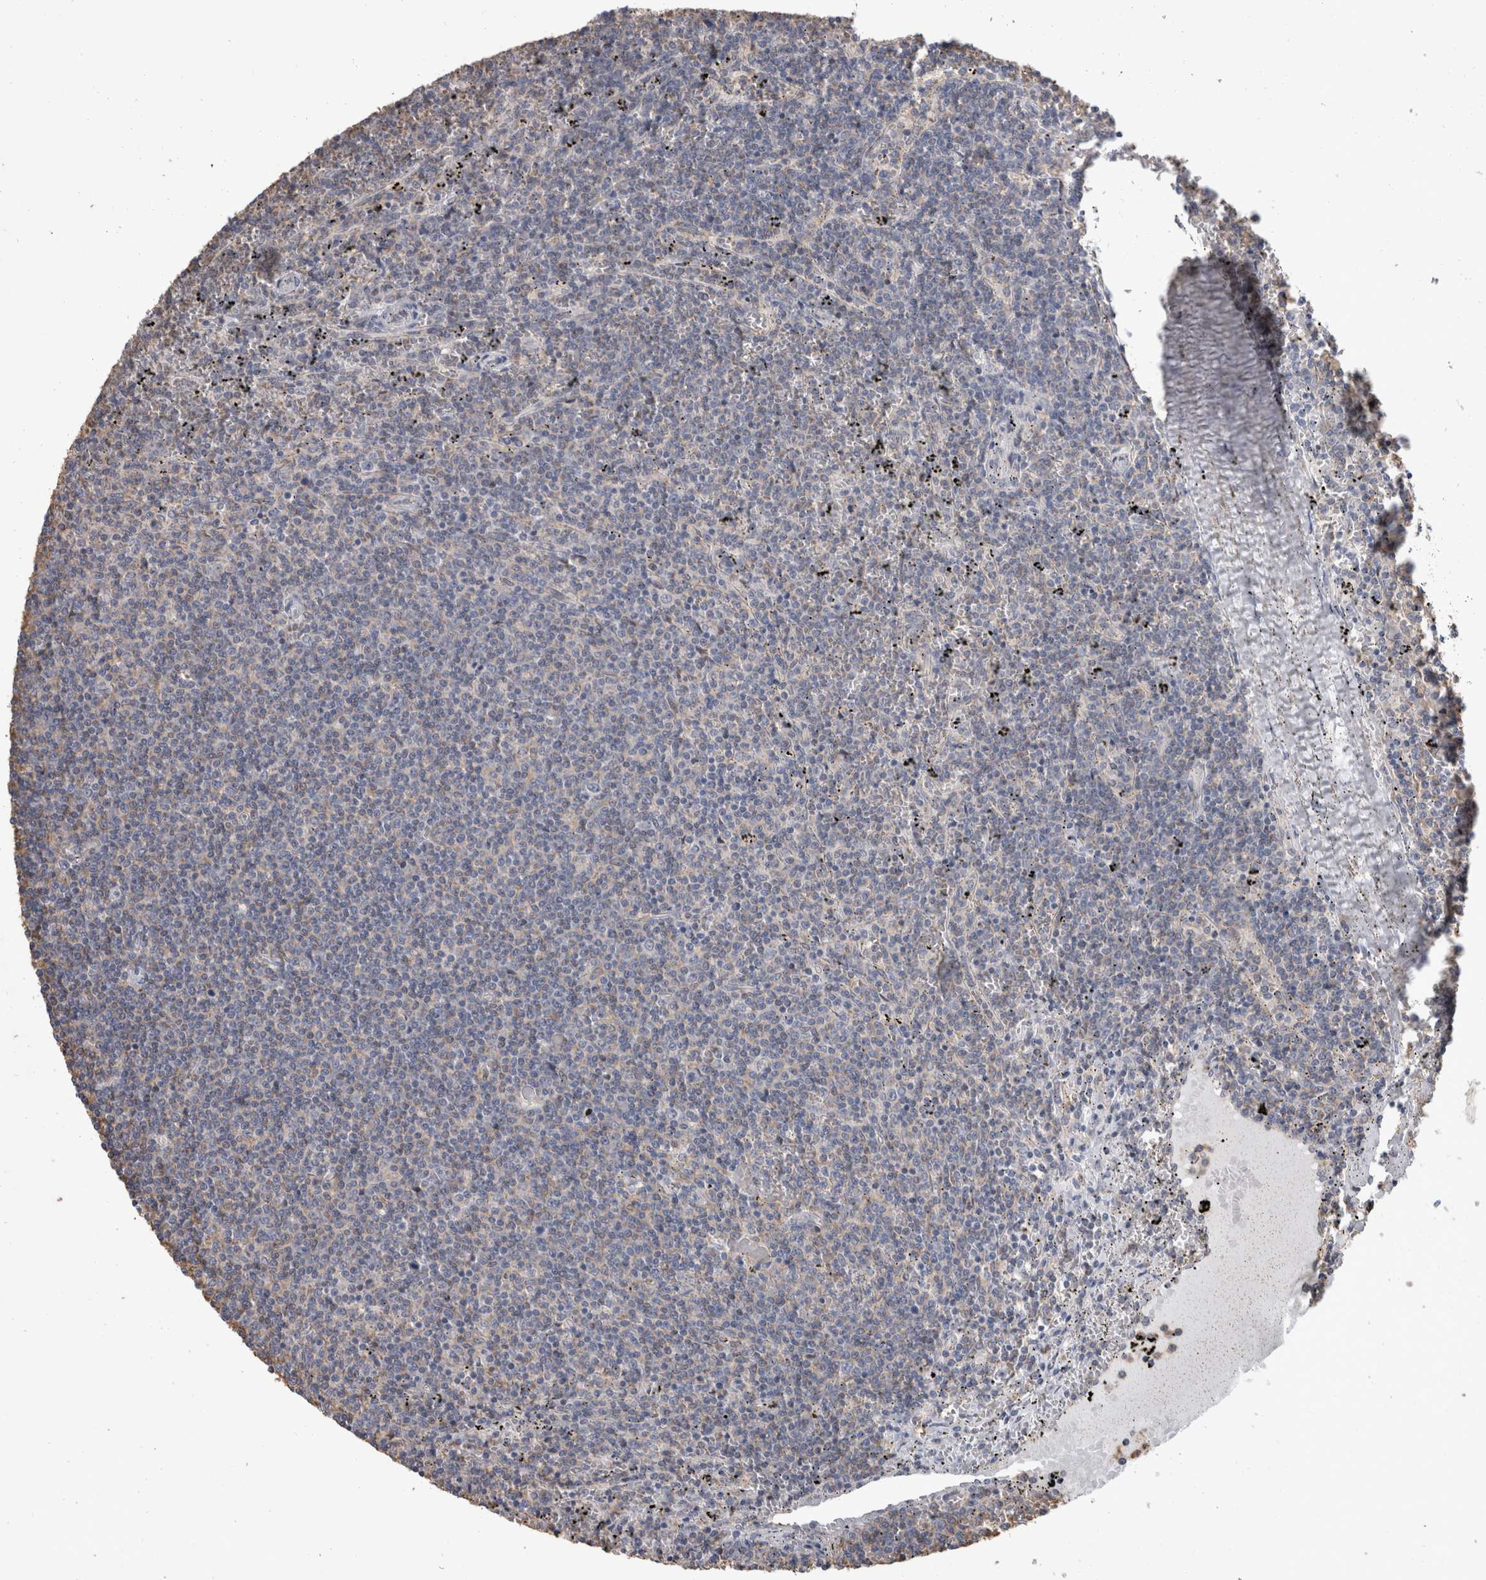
{"staining": {"intensity": "negative", "quantity": "none", "location": "none"}, "tissue": "lymphoma", "cell_type": "Tumor cells", "image_type": "cancer", "snomed": [{"axis": "morphology", "description": "Malignant lymphoma, non-Hodgkin's type, Low grade"}, {"axis": "topography", "description": "Spleen"}], "caption": "The micrograph reveals no significant staining in tumor cells of low-grade malignant lymphoma, non-Hodgkin's type. Brightfield microscopy of immunohistochemistry stained with DAB (brown) and hematoxylin (blue), captured at high magnification.", "gene": "FHOD3", "patient": {"sex": "female", "age": 50}}